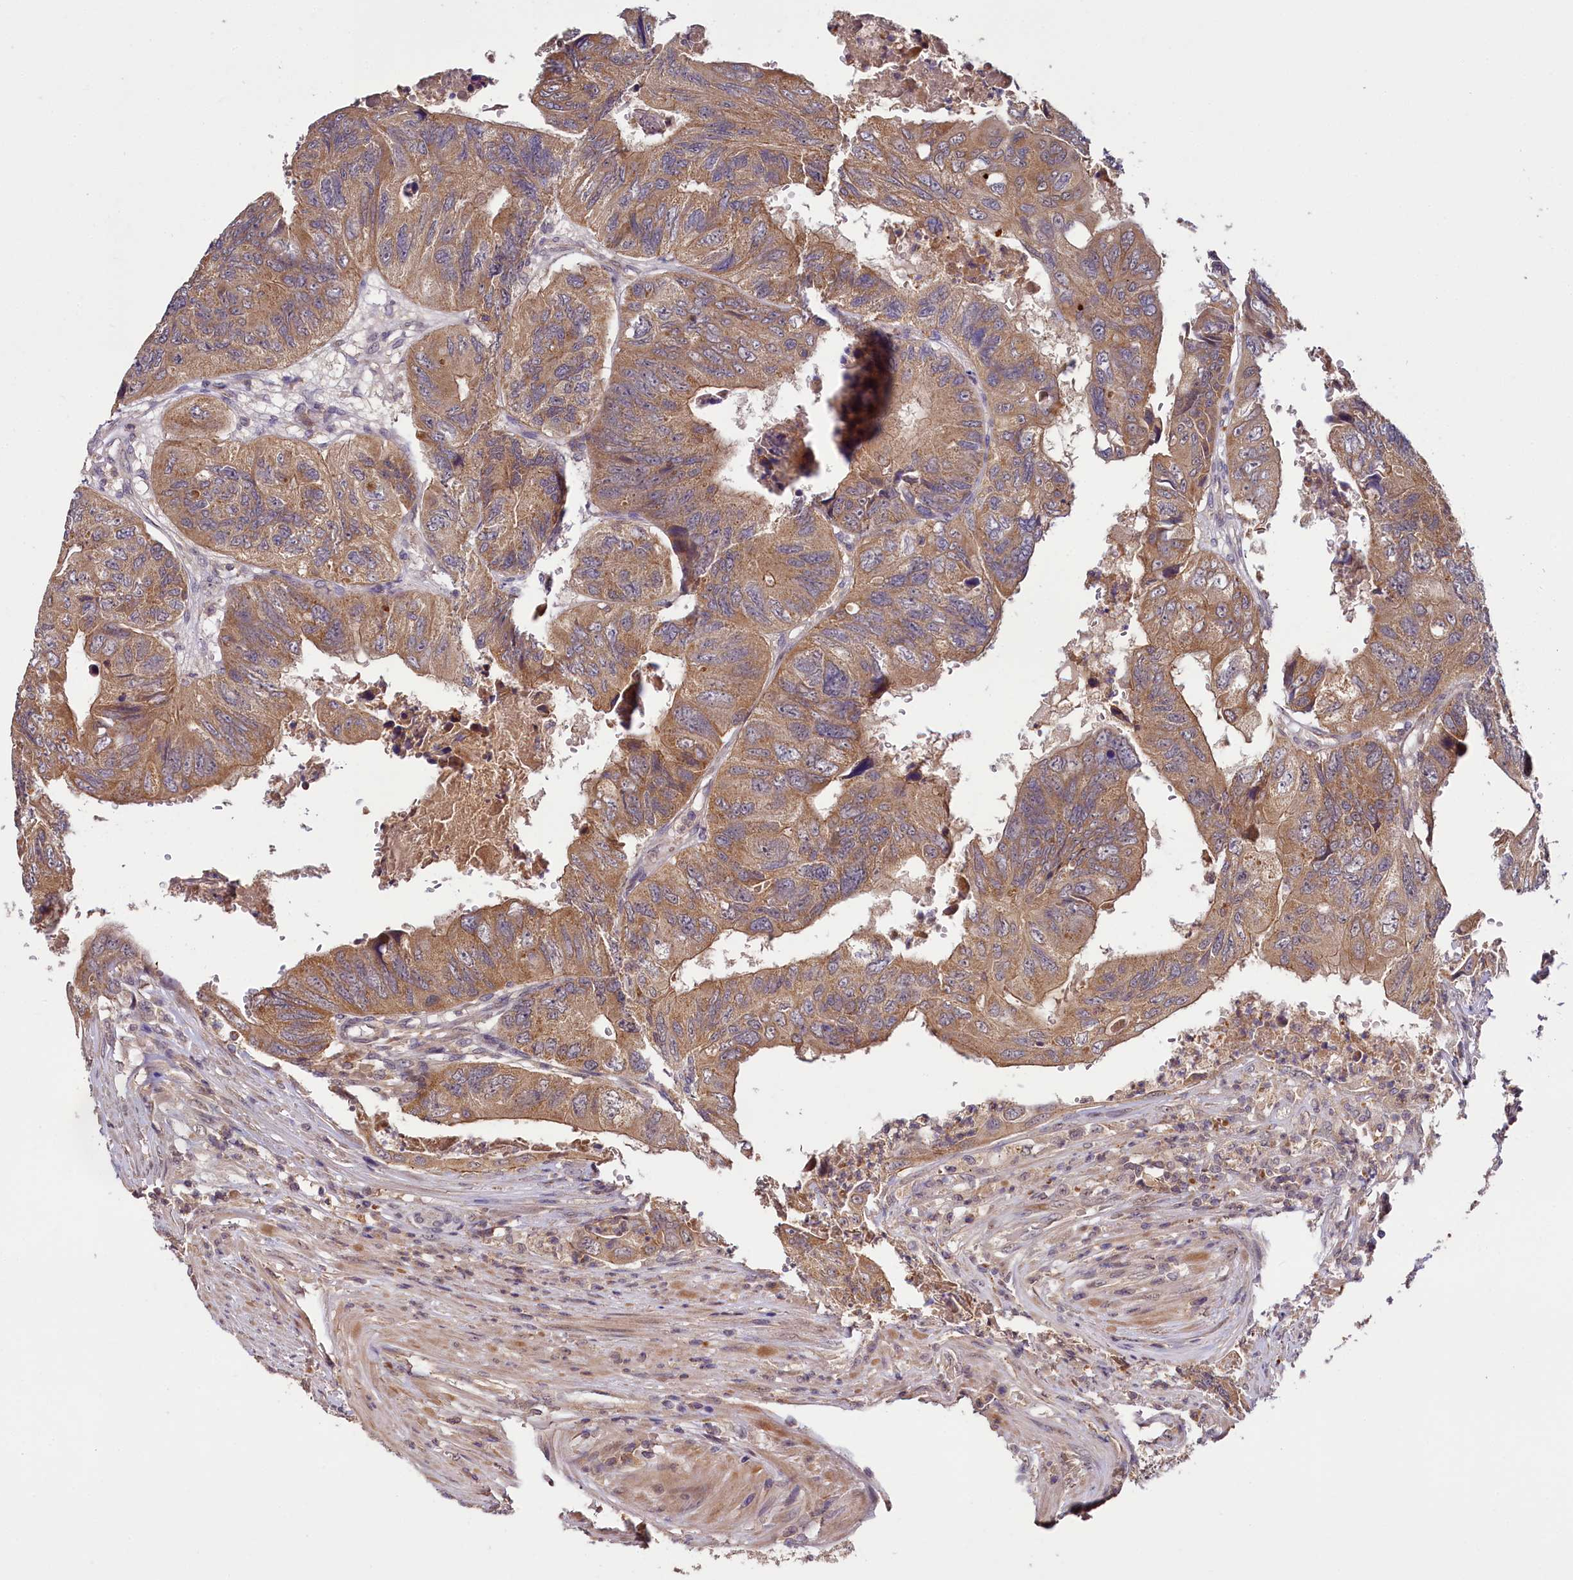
{"staining": {"intensity": "moderate", "quantity": ">75%", "location": "cytoplasmic/membranous"}, "tissue": "colorectal cancer", "cell_type": "Tumor cells", "image_type": "cancer", "snomed": [{"axis": "morphology", "description": "Adenocarcinoma, NOS"}, {"axis": "topography", "description": "Rectum"}], "caption": "DAB immunohistochemical staining of colorectal cancer (adenocarcinoma) exhibits moderate cytoplasmic/membranous protein expression in about >75% of tumor cells.", "gene": "TMEM39A", "patient": {"sex": "male", "age": 63}}